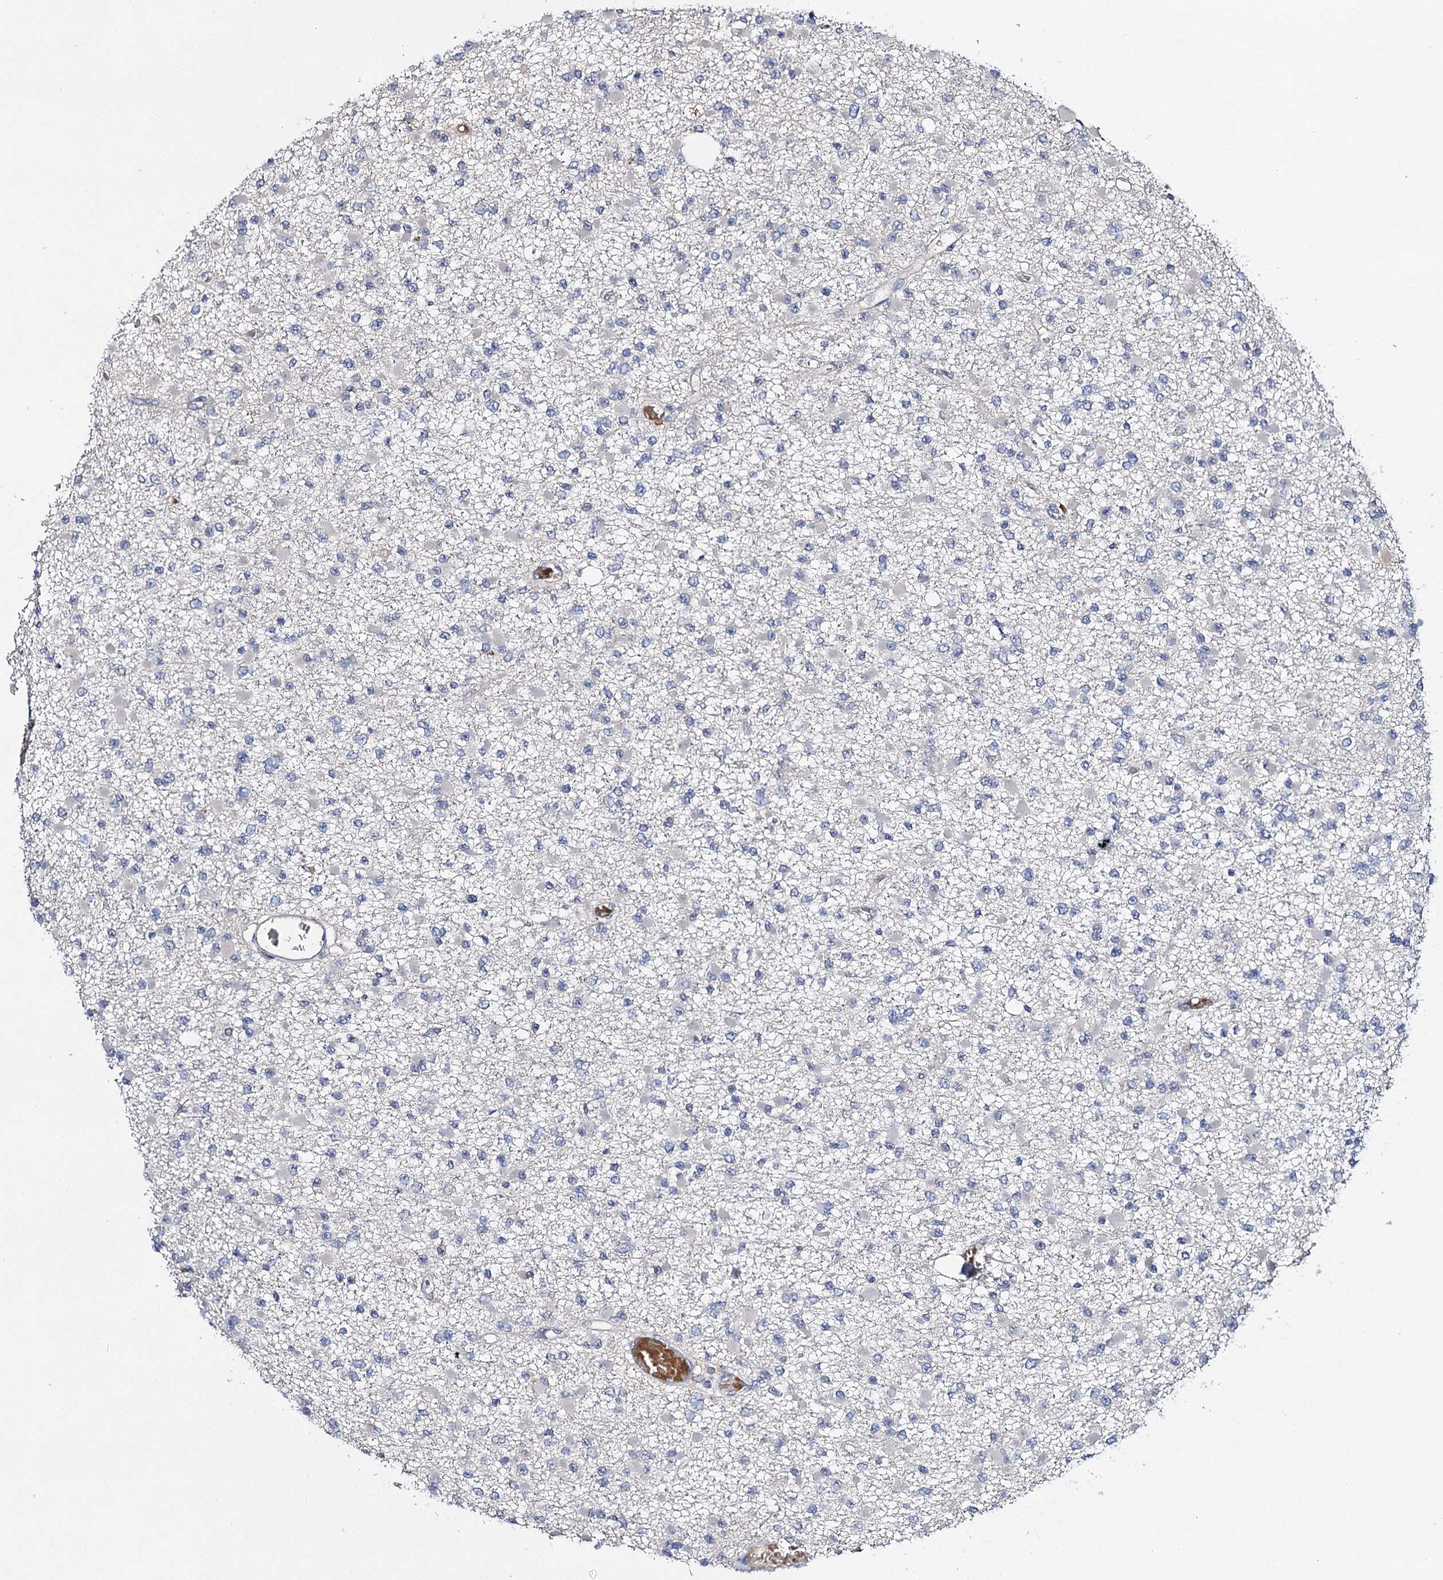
{"staining": {"intensity": "negative", "quantity": "none", "location": "none"}, "tissue": "glioma", "cell_type": "Tumor cells", "image_type": "cancer", "snomed": [{"axis": "morphology", "description": "Glioma, malignant, Low grade"}, {"axis": "topography", "description": "Brain"}], "caption": "This is a micrograph of immunohistochemistry staining of low-grade glioma (malignant), which shows no expression in tumor cells.", "gene": "SLC11A2", "patient": {"sex": "female", "age": 22}}